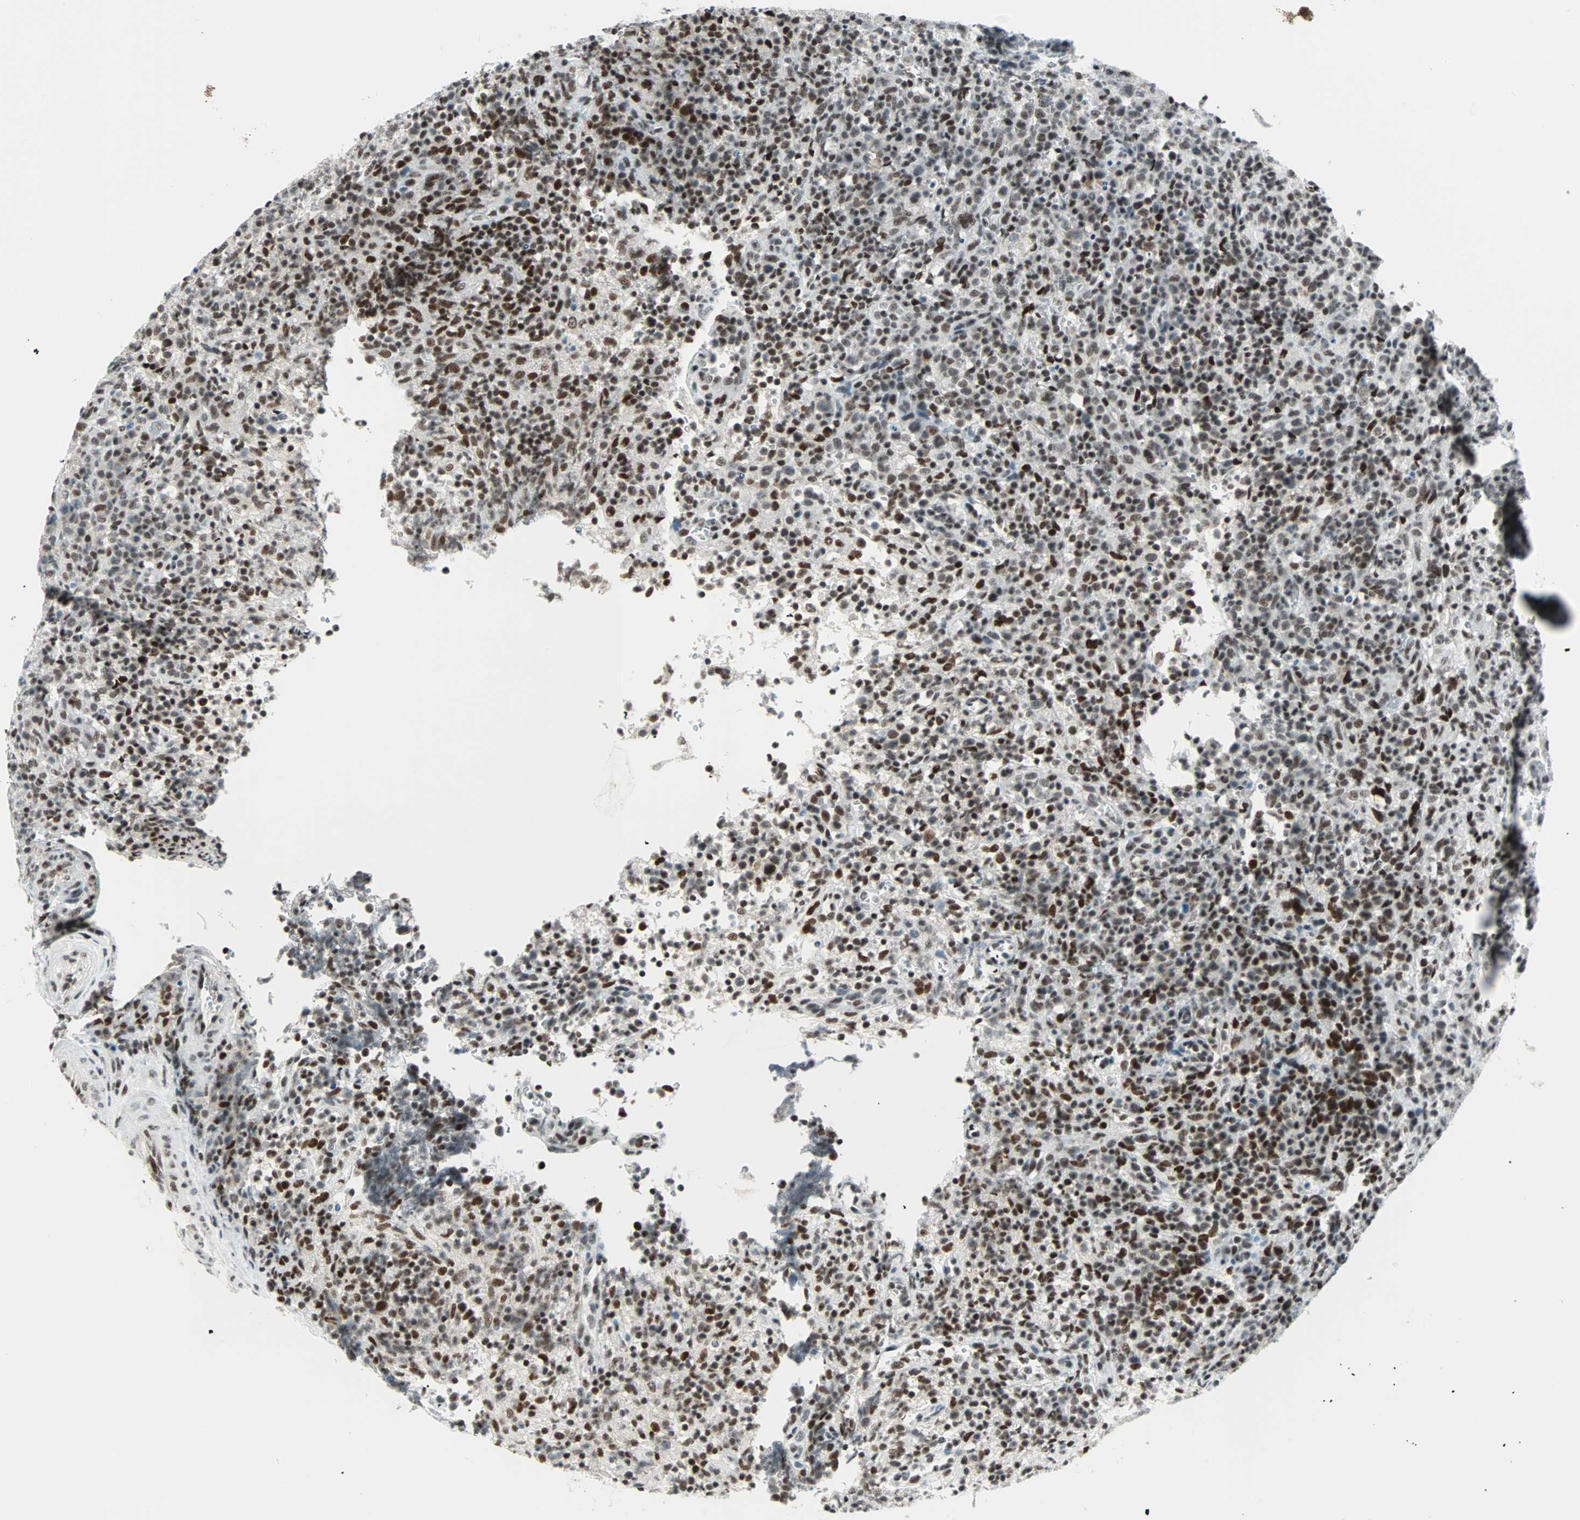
{"staining": {"intensity": "strong", "quantity": ">75%", "location": "nuclear"}, "tissue": "lymphoma", "cell_type": "Tumor cells", "image_type": "cancer", "snomed": [{"axis": "morphology", "description": "Malignant lymphoma, non-Hodgkin's type, High grade"}, {"axis": "topography", "description": "Lymph node"}], "caption": "DAB immunohistochemical staining of malignant lymphoma, non-Hodgkin's type (high-grade) shows strong nuclear protein positivity in about >75% of tumor cells.", "gene": "SIN3A", "patient": {"sex": "female", "age": 76}}